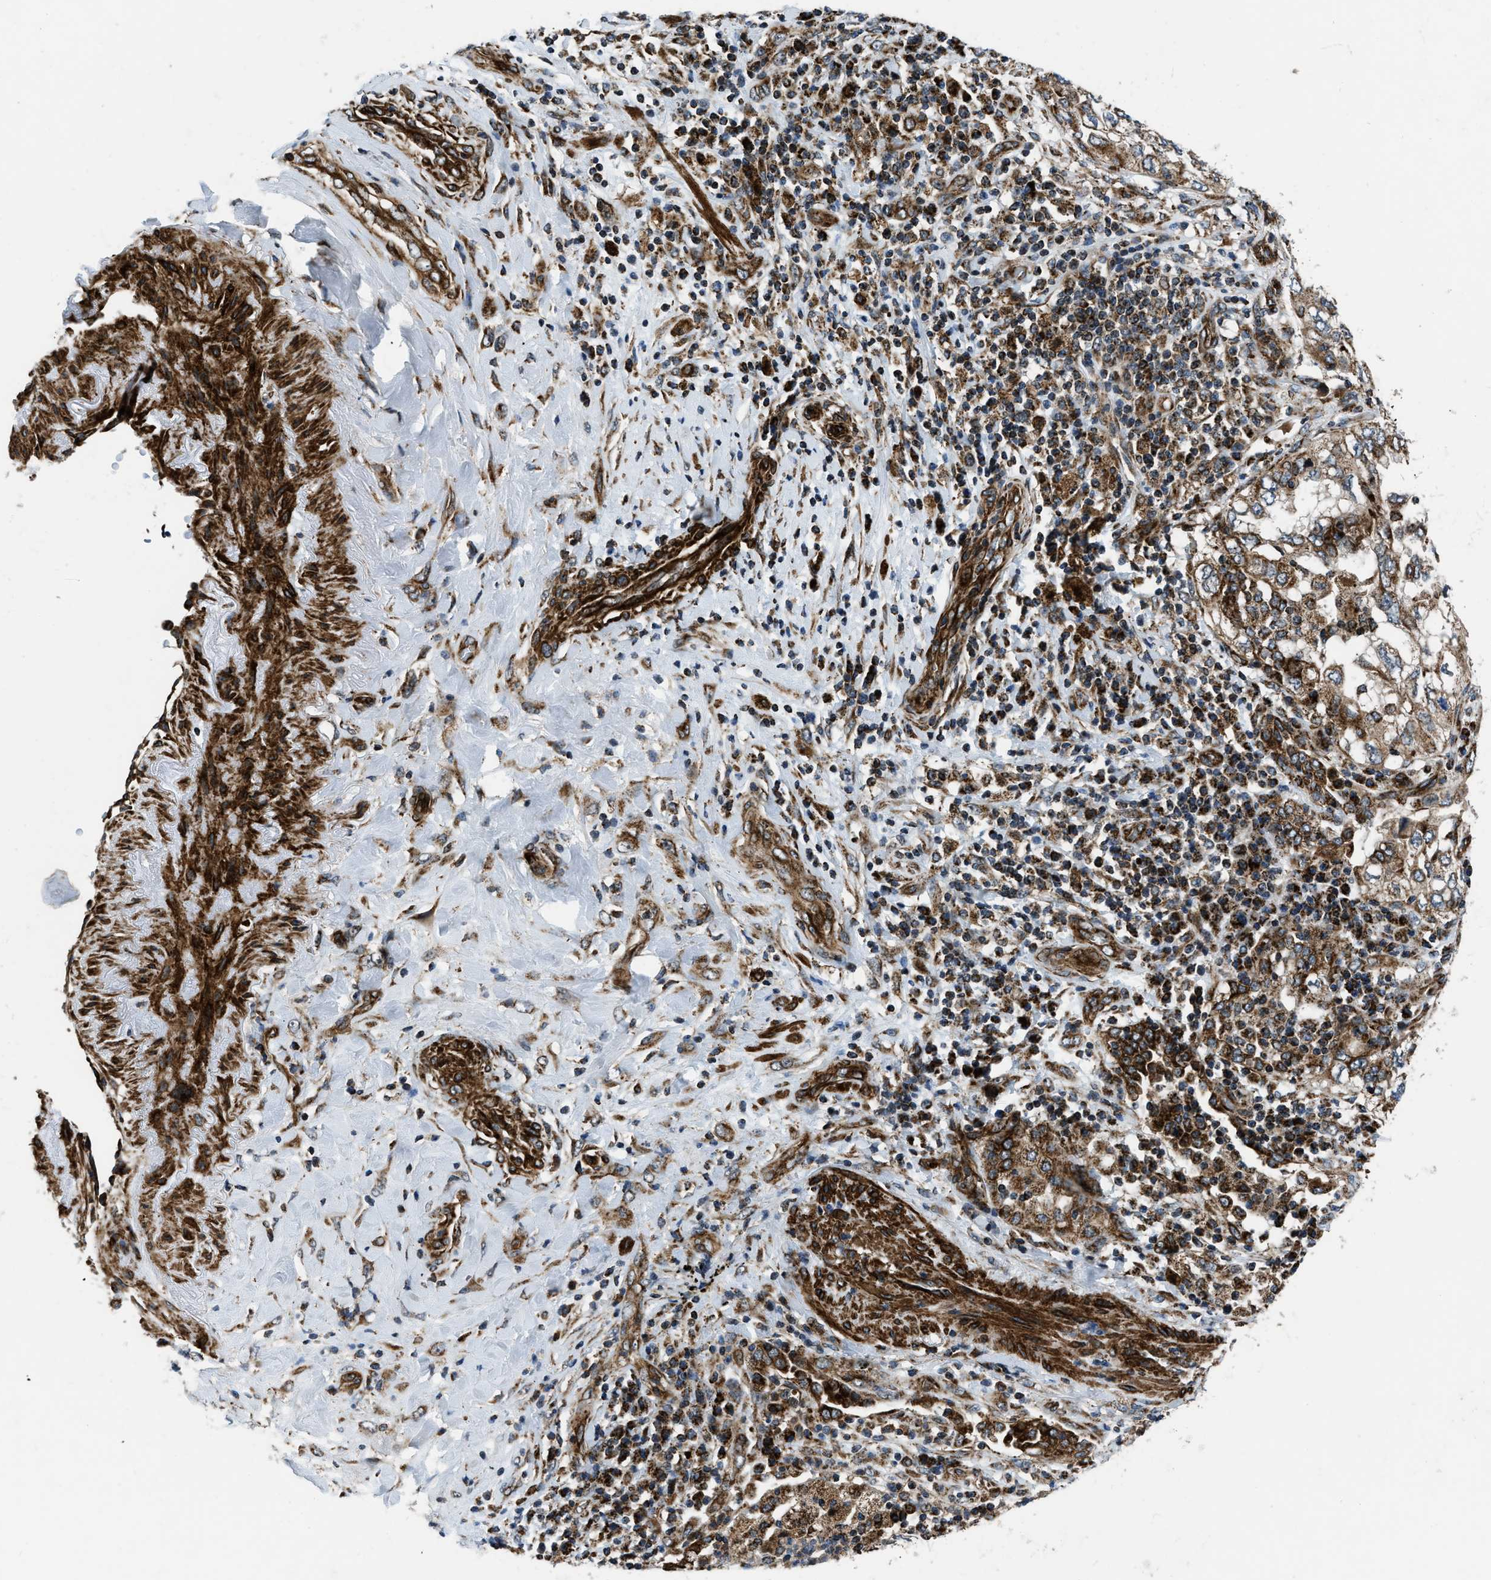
{"staining": {"intensity": "moderate", "quantity": ">75%", "location": "cytoplasmic/membranous"}, "tissue": "lung cancer", "cell_type": "Tumor cells", "image_type": "cancer", "snomed": [{"axis": "morphology", "description": "Adenocarcinoma, NOS"}, {"axis": "topography", "description": "Lung"}], "caption": "The micrograph shows staining of lung cancer (adenocarcinoma), revealing moderate cytoplasmic/membranous protein expression (brown color) within tumor cells.", "gene": "GSDME", "patient": {"sex": "male", "age": 64}}